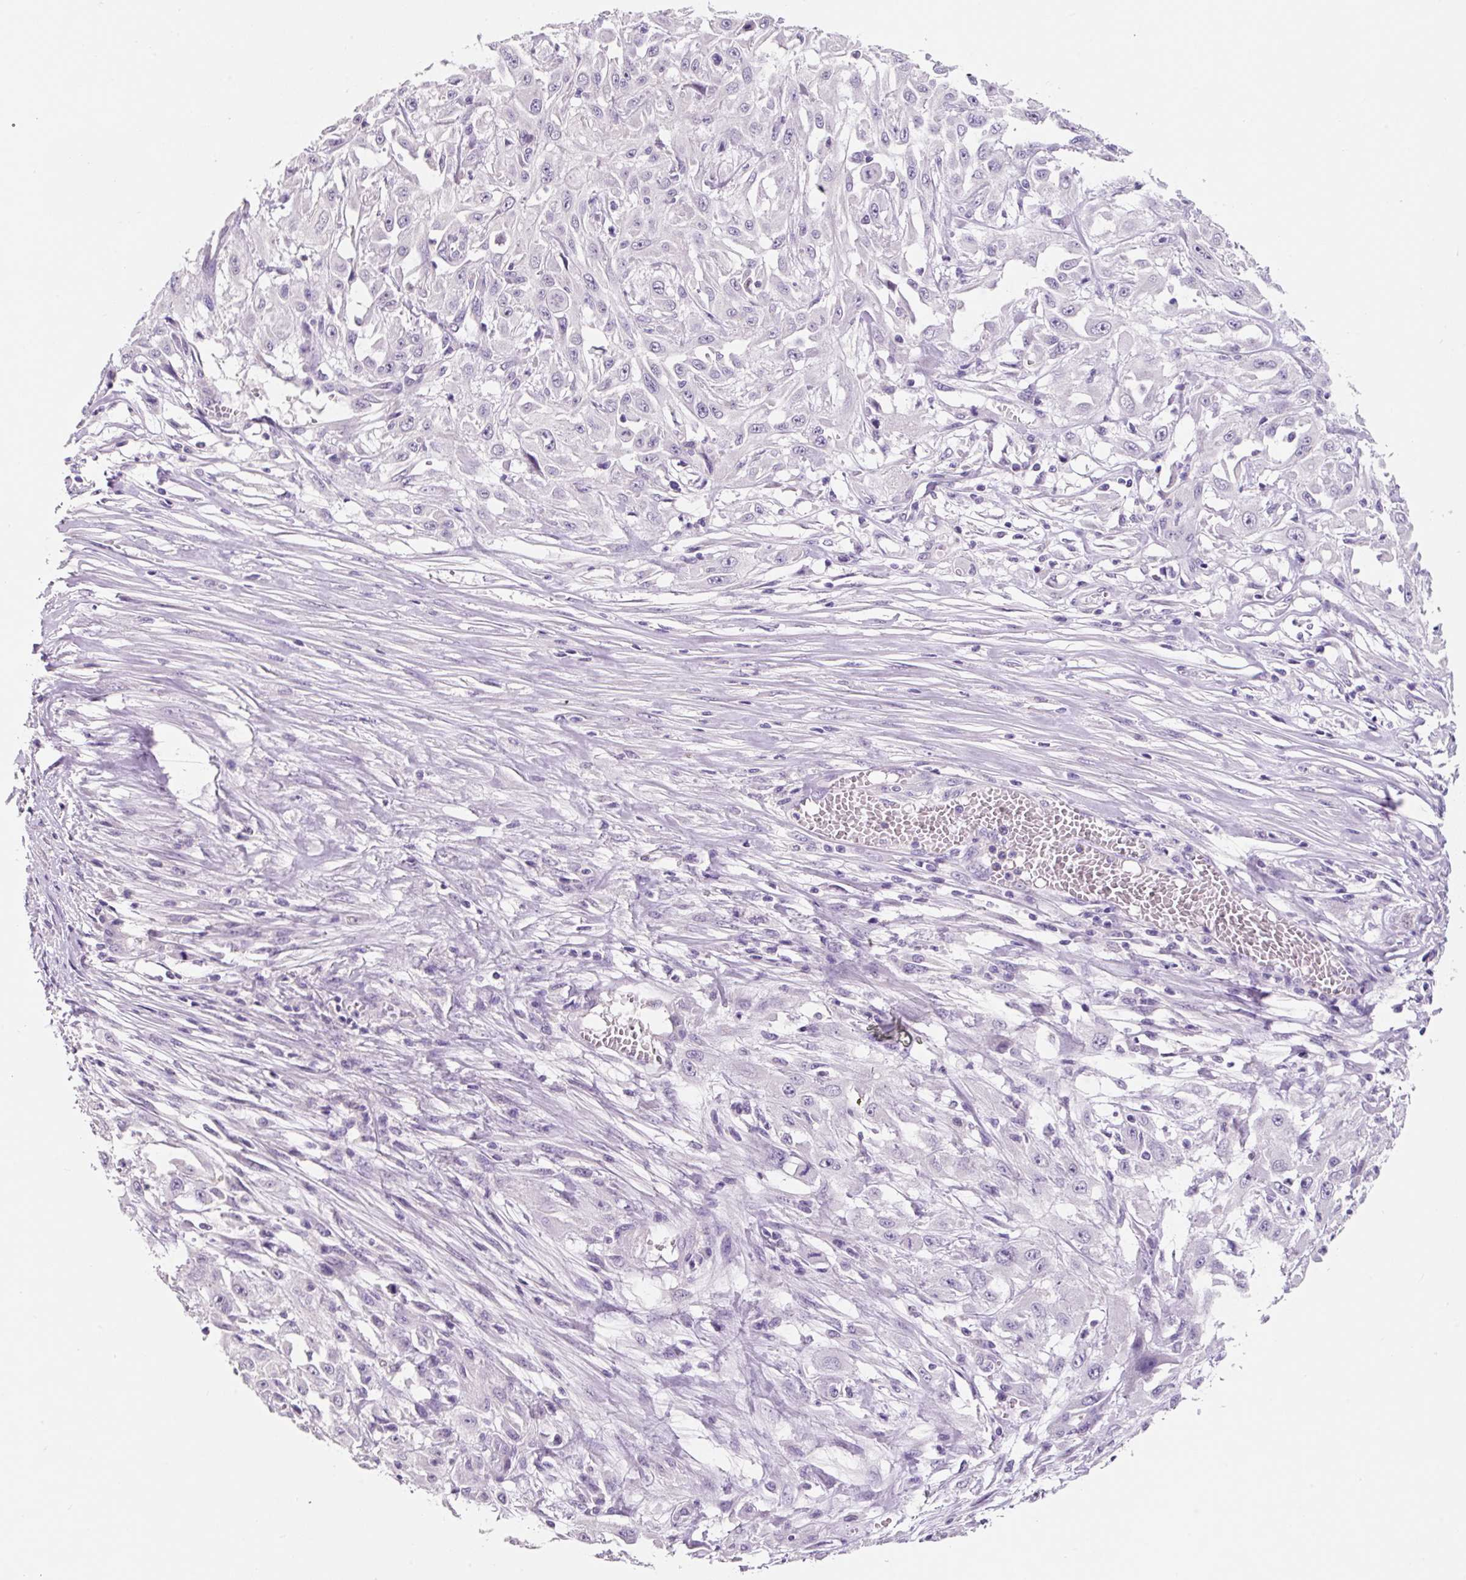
{"staining": {"intensity": "negative", "quantity": "none", "location": "none"}, "tissue": "skin cancer", "cell_type": "Tumor cells", "image_type": "cancer", "snomed": [{"axis": "morphology", "description": "Squamous cell carcinoma, NOS"}, {"axis": "morphology", "description": "Squamous cell carcinoma, metastatic, NOS"}, {"axis": "topography", "description": "Skin"}, {"axis": "topography", "description": "Lymph node"}], "caption": "Immunohistochemistry histopathology image of neoplastic tissue: skin squamous cell carcinoma stained with DAB demonstrates no significant protein expression in tumor cells. (Brightfield microscopy of DAB (3,3'-diaminobenzidine) immunohistochemistry at high magnification).", "gene": "SYP", "patient": {"sex": "male", "age": 75}}